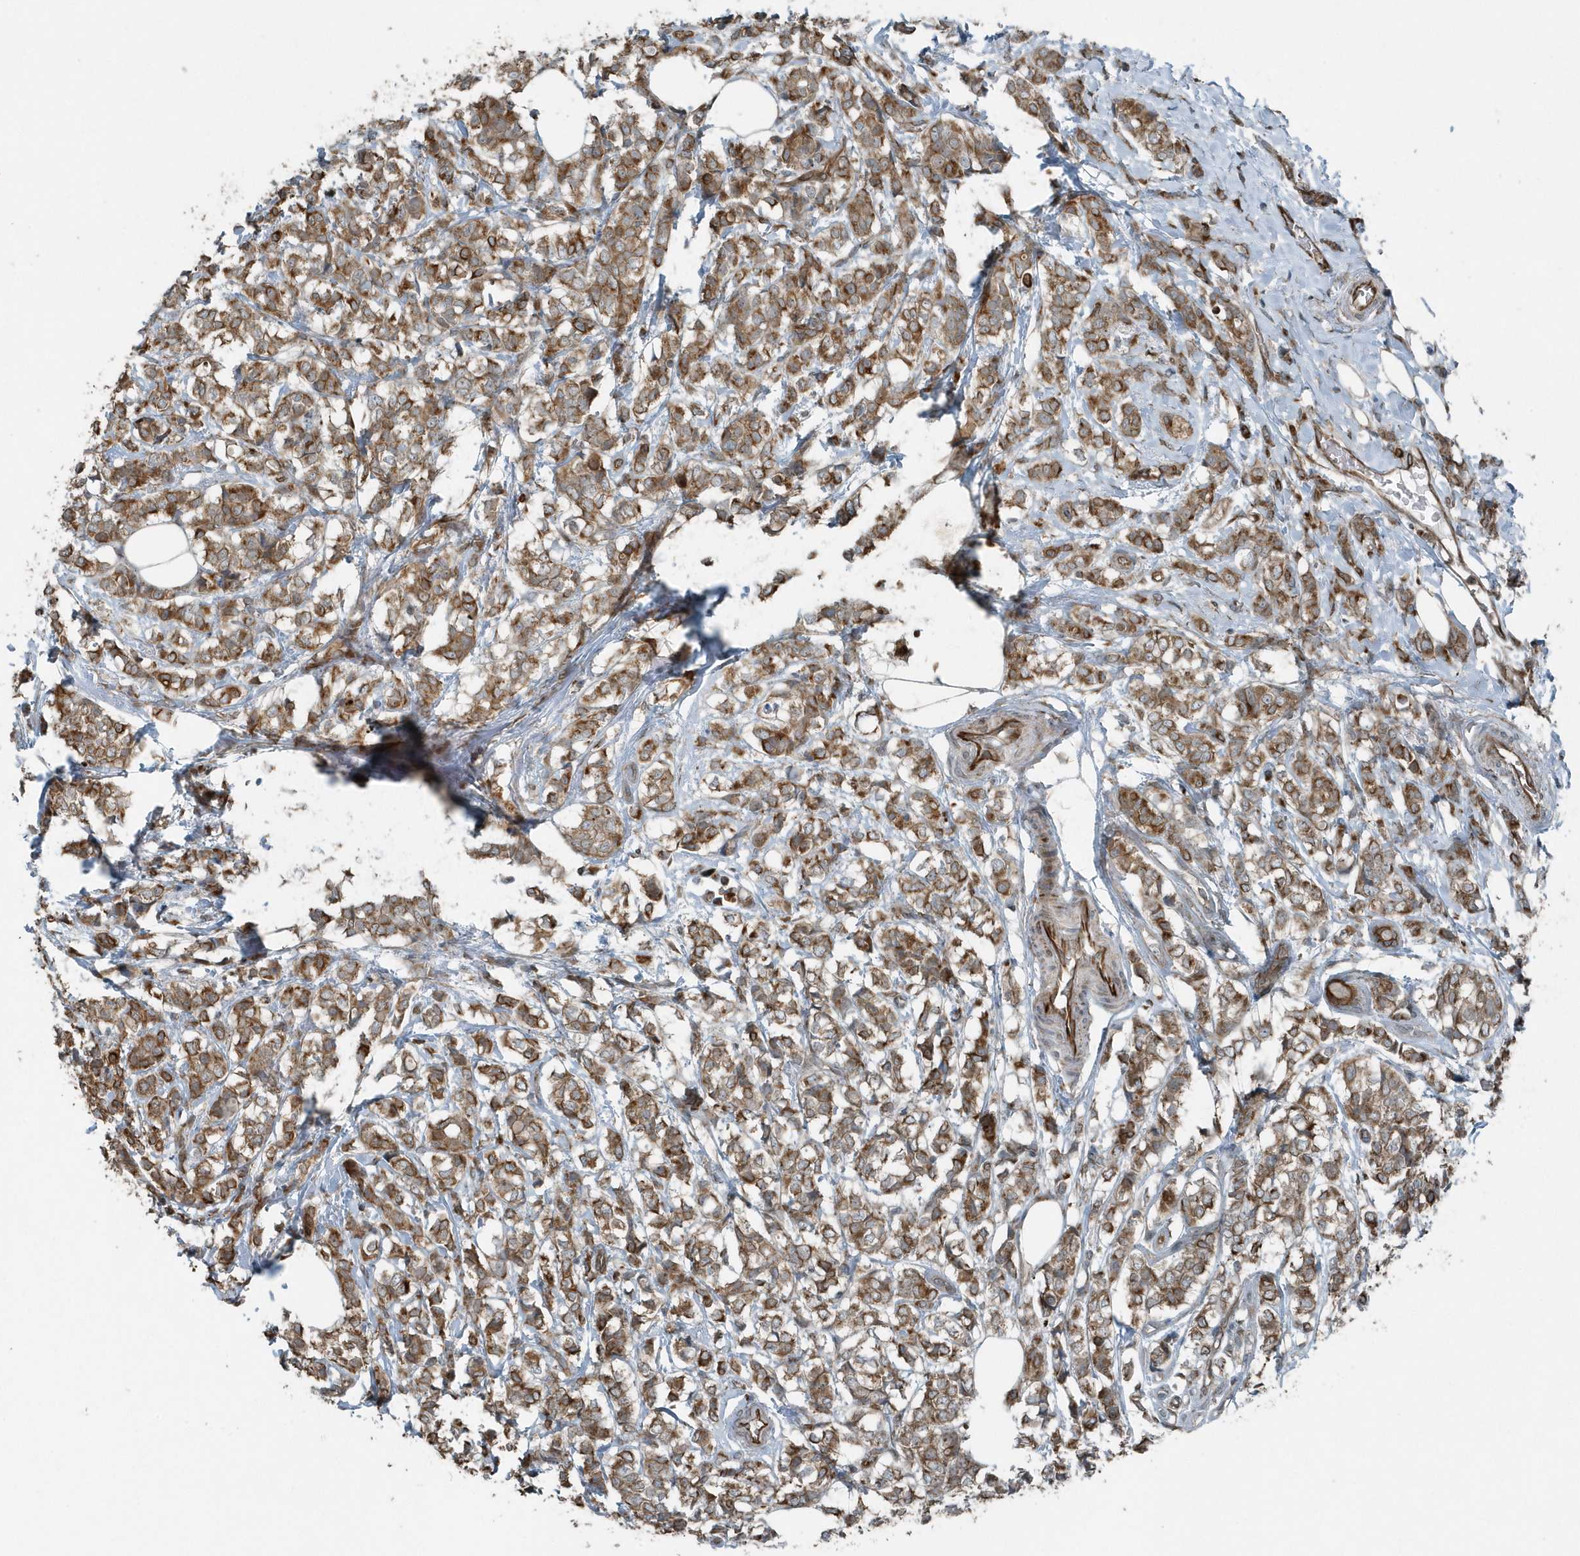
{"staining": {"intensity": "moderate", "quantity": ">75%", "location": "cytoplasmic/membranous"}, "tissue": "breast cancer", "cell_type": "Tumor cells", "image_type": "cancer", "snomed": [{"axis": "morphology", "description": "Lobular carcinoma"}, {"axis": "topography", "description": "Breast"}], "caption": "A high-resolution histopathology image shows immunohistochemistry staining of breast cancer (lobular carcinoma), which displays moderate cytoplasmic/membranous positivity in approximately >75% of tumor cells.", "gene": "GCC2", "patient": {"sex": "female", "age": 60}}